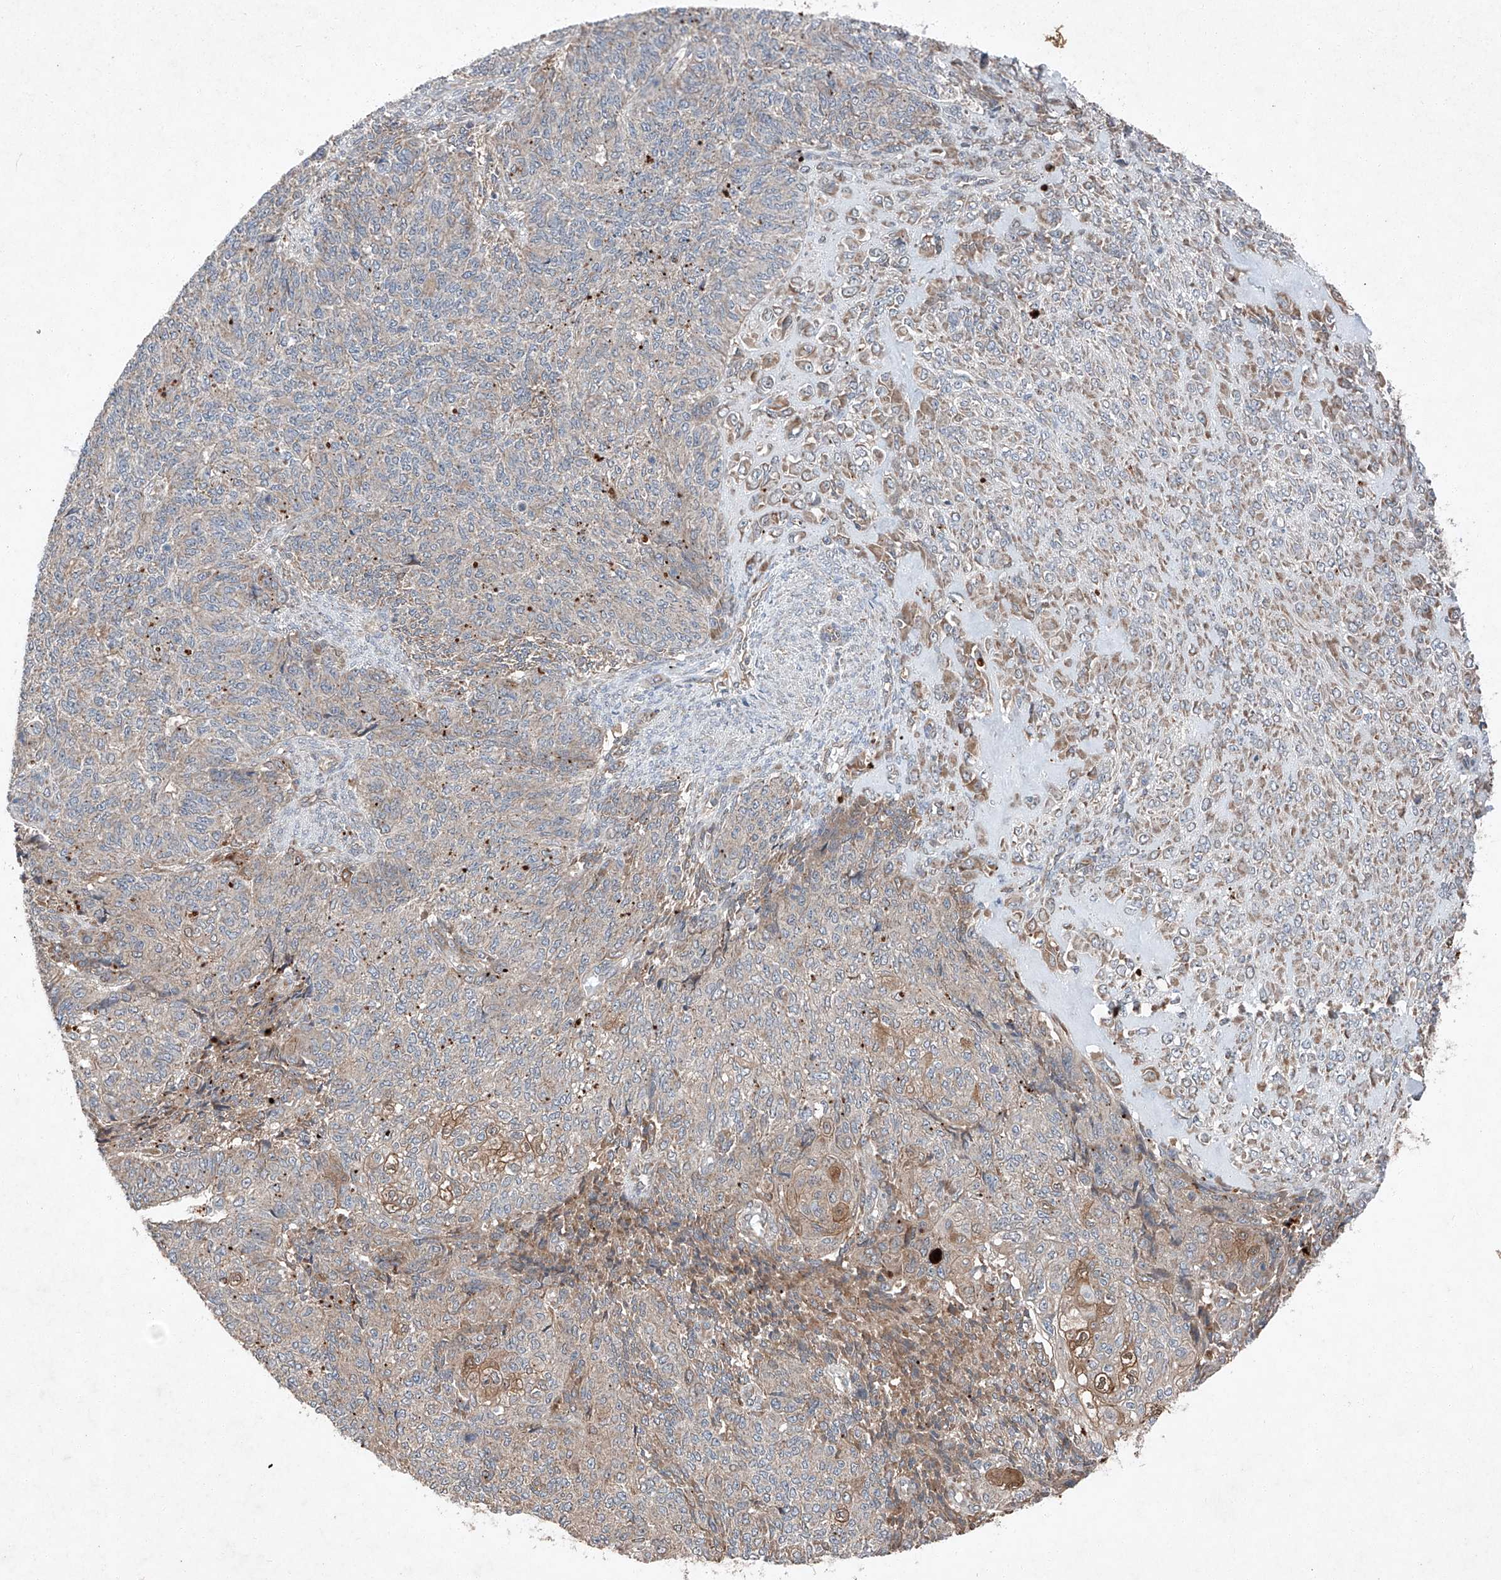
{"staining": {"intensity": "moderate", "quantity": "<25%", "location": "cytoplasmic/membranous"}, "tissue": "endometrial cancer", "cell_type": "Tumor cells", "image_type": "cancer", "snomed": [{"axis": "morphology", "description": "Adenocarcinoma, NOS"}, {"axis": "topography", "description": "Endometrium"}], "caption": "An immunohistochemistry (IHC) image of neoplastic tissue is shown. Protein staining in brown shows moderate cytoplasmic/membranous positivity in endometrial adenocarcinoma within tumor cells.", "gene": "RUSC1", "patient": {"sex": "female", "age": 32}}